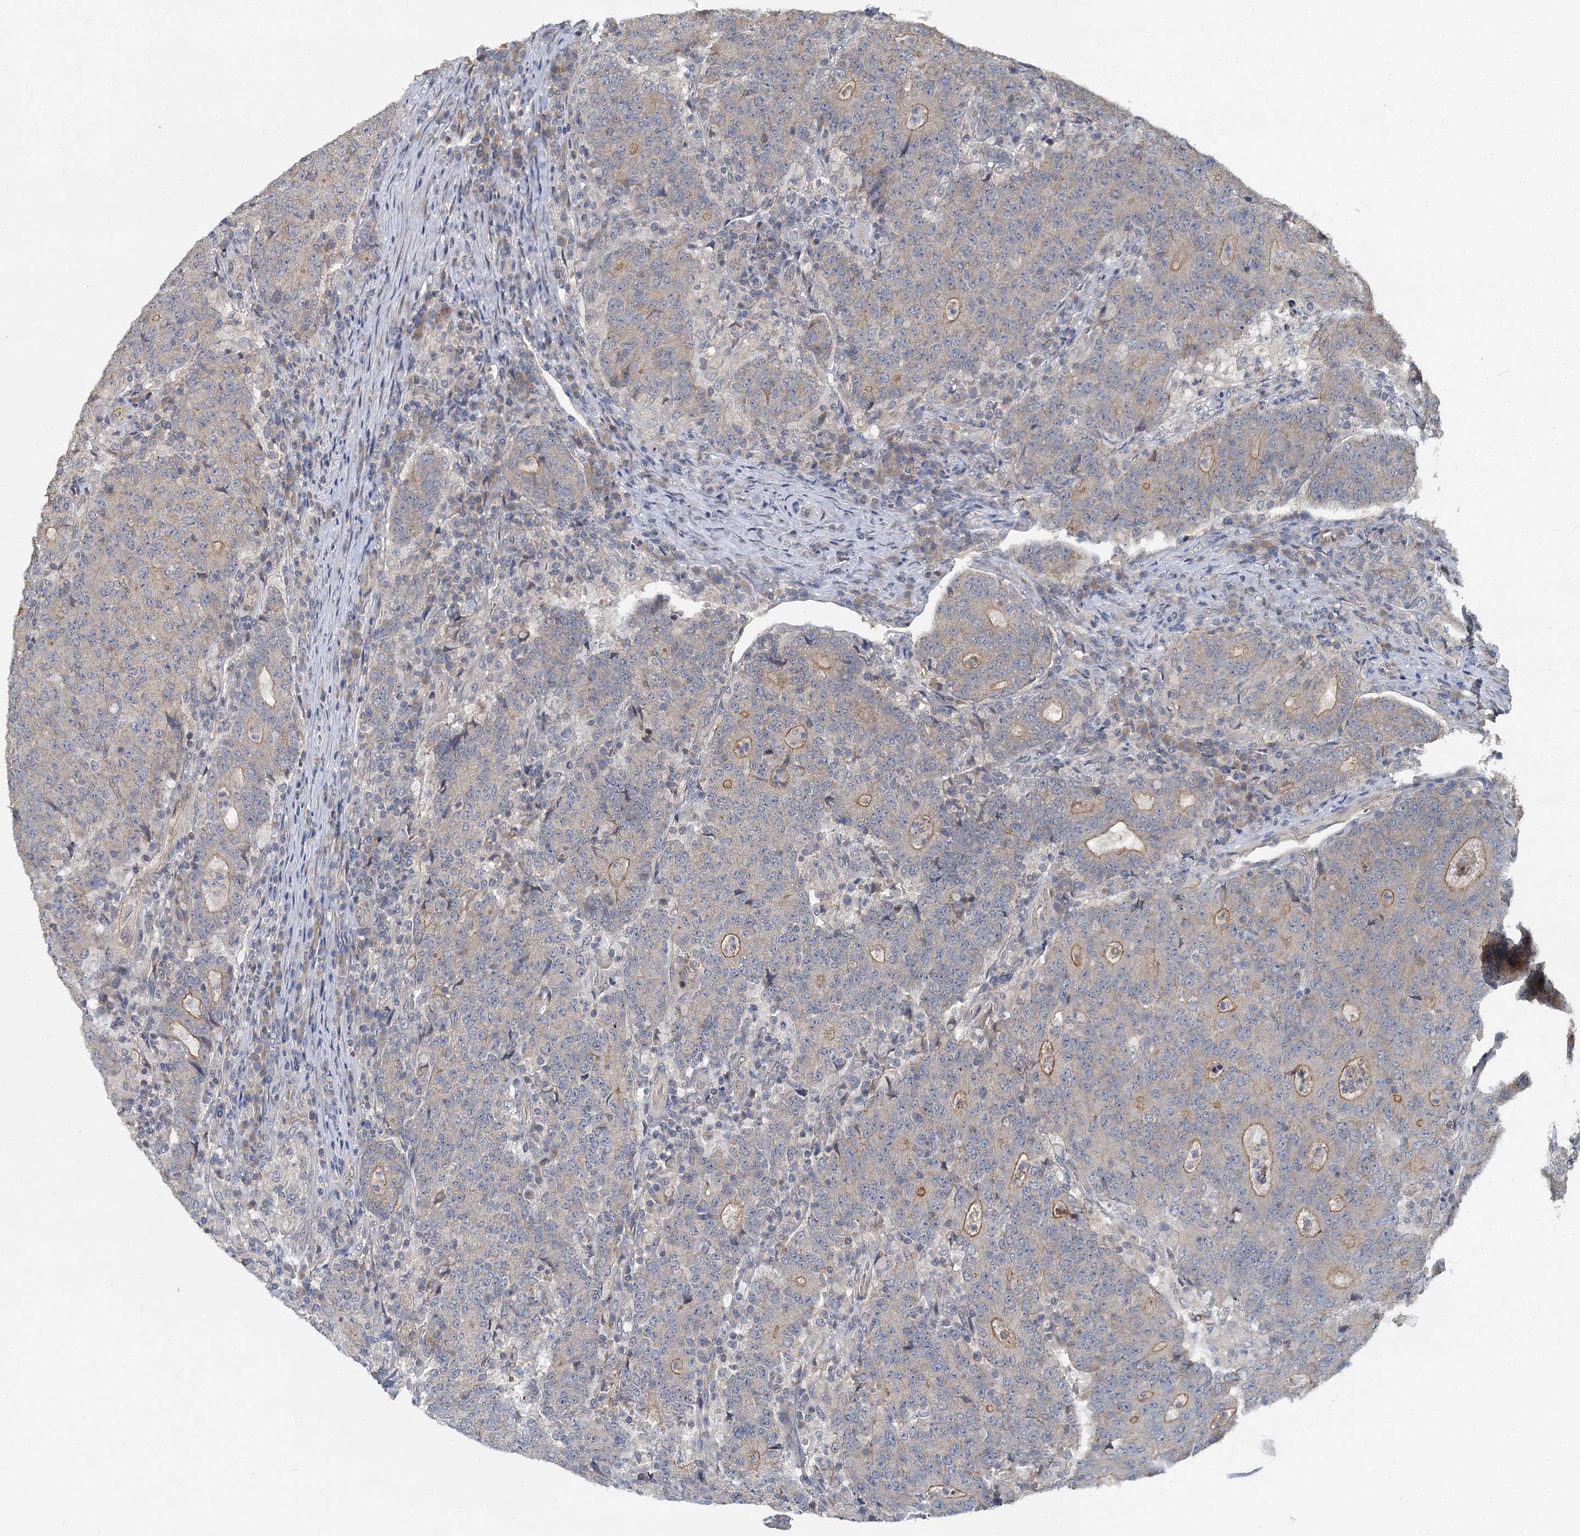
{"staining": {"intensity": "weak", "quantity": "25%-75%", "location": "cytoplasmic/membranous"}, "tissue": "colorectal cancer", "cell_type": "Tumor cells", "image_type": "cancer", "snomed": [{"axis": "morphology", "description": "Adenocarcinoma, NOS"}, {"axis": "topography", "description": "Colon"}], "caption": "A micrograph of human colorectal cancer stained for a protein reveals weak cytoplasmic/membranous brown staining in tumor cells.", "gene": "ZNF324", "patient": {"sex": "female", "age": 75}}